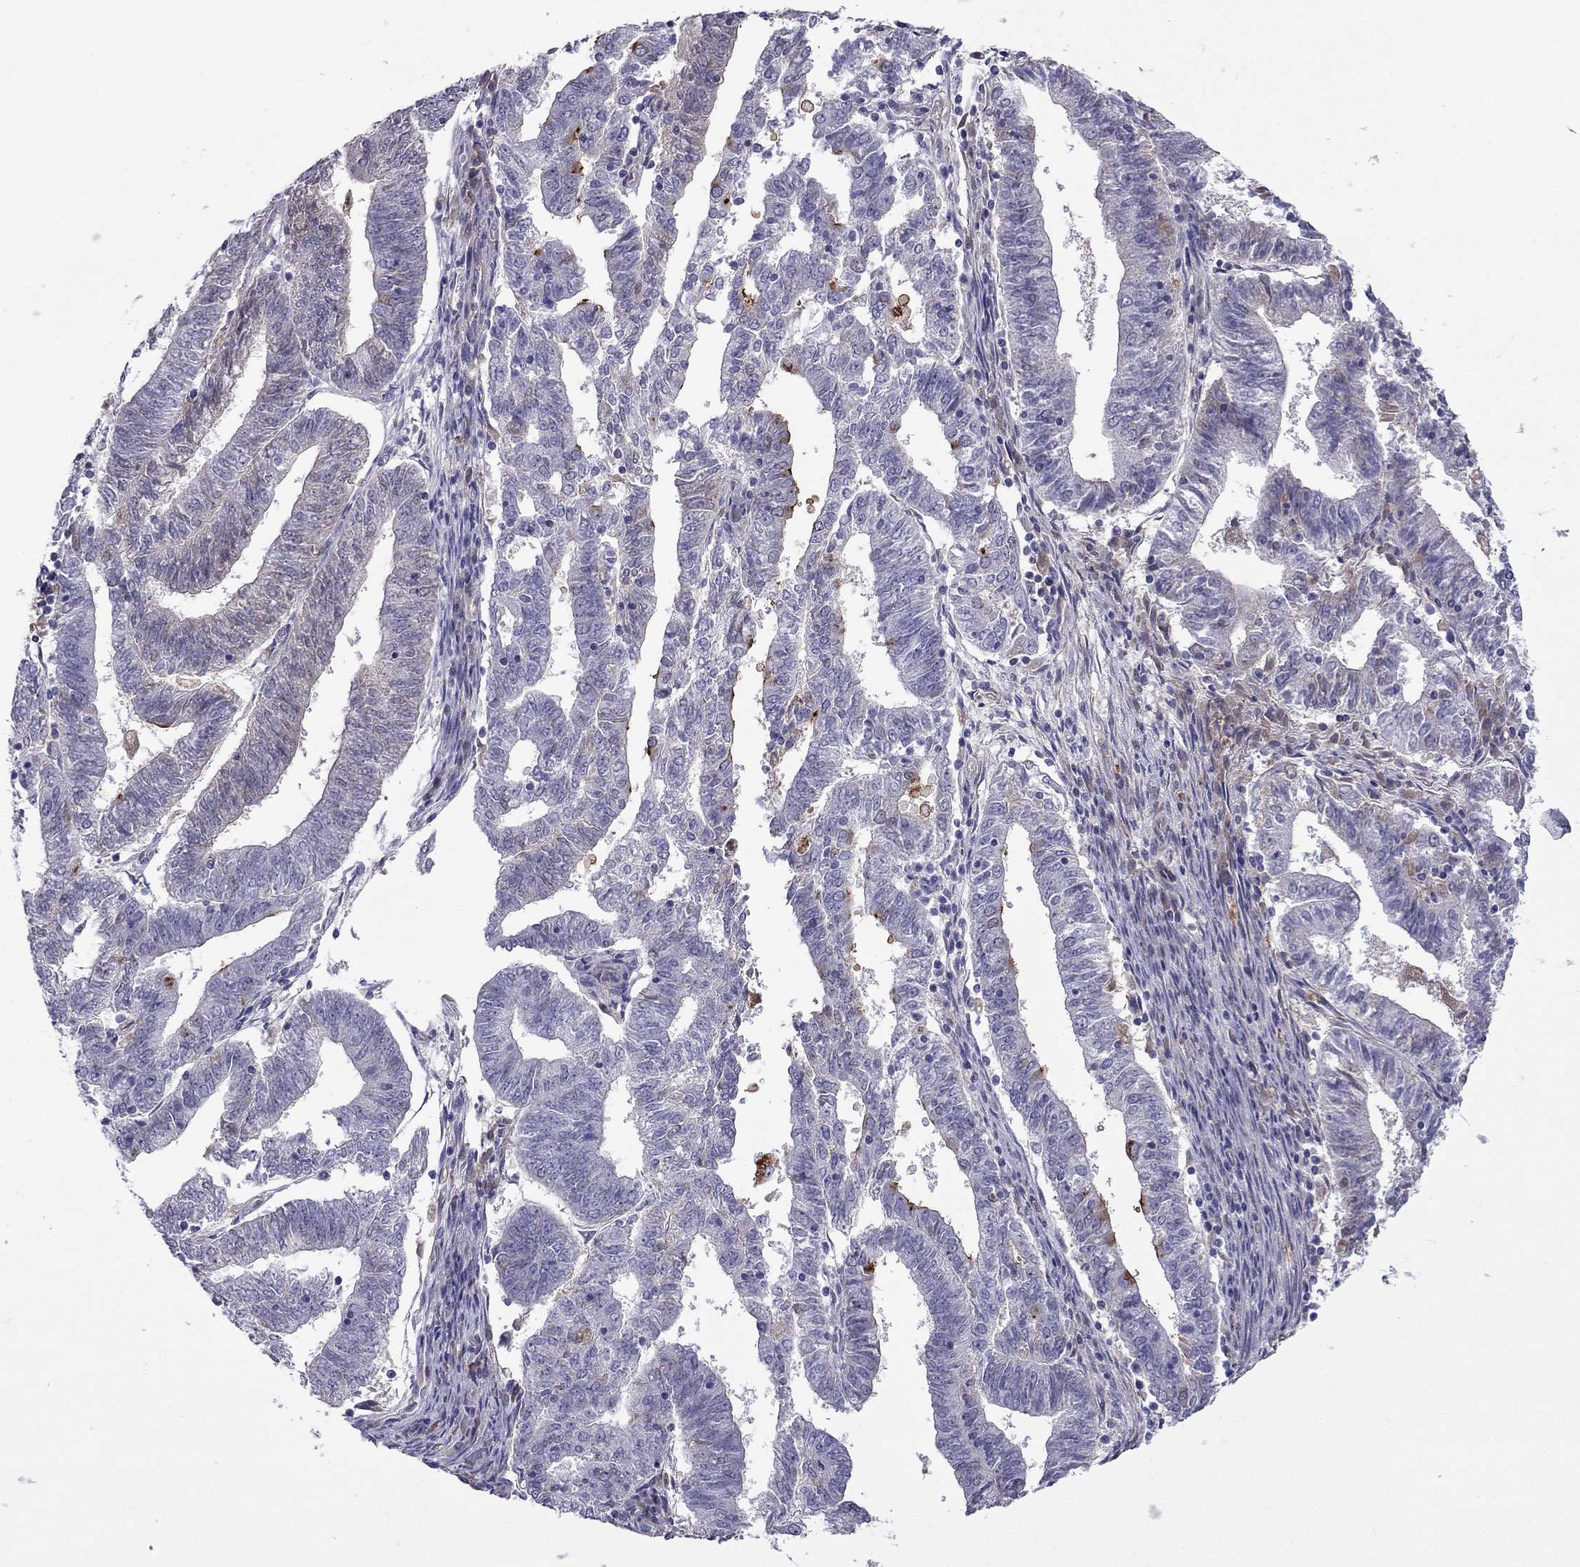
{"staining": {"intensity": "negative", "quantity": "none", "location": "none"}, "tissue": "endometrial cancer", "cell_type": "Tumor cells", "image_type": "cancer", "snomed": [{"axis": "morphology", "description": "Adenocarcinoma, NOS"}, {"axis": "topography", "description": "Endometrium"}], "caption": "A high-resolution image shows immunohistochemistry (IHC) staining of adenocarcinoma (endometrial), which exhibits no significant staining in tumor cells. (Stains: DAB (3,3'-diaminobenzidine) immunohistochemistry (IHC) with hematoxylin counter stain, Microscopy: brightfield microscopy at high magnification).", "gene": "STOML3", "patient": {"sex": "female", "age": 82}}